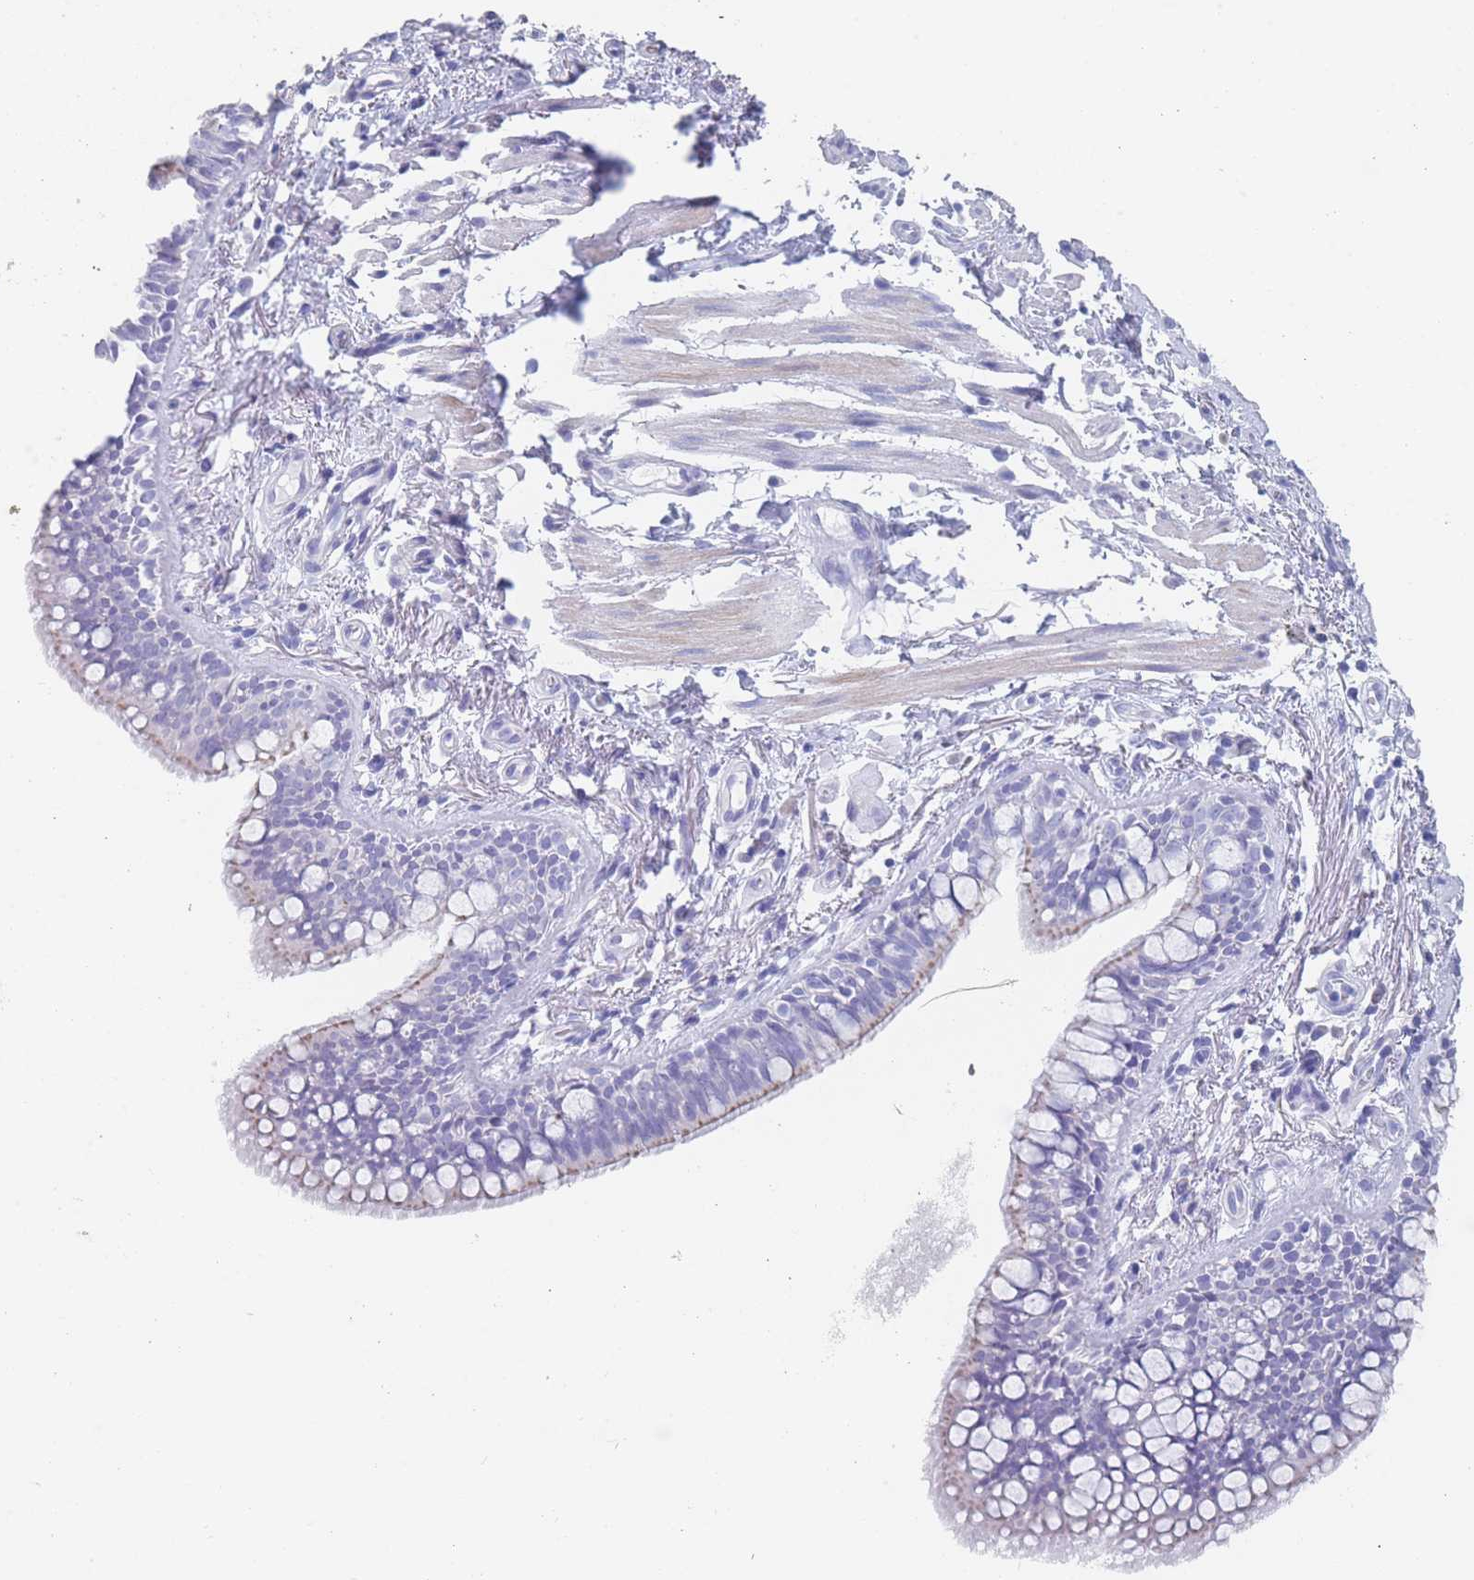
{"staining": {"intensity": "moderate", "quantity": "<25%", "location": "cytoplasmic/membranous"}, "tissue": "bronchus", "cell_type": "Respiratory epithelial cells", "image_type": "normal", "snomed": [{"axis": "morphology", "description": "Normal tissue, NOS"}, {"axis": "morphology", "description": "Neoplasm, uncertain whether benign or malignant"}, {"axis": "topography", "description": "Bronchus"}, {"axis": "topography", "description": "Lung"}], "caption": "Immunohistochemical staining of benign human bronchus exhibits low levels of moderate cytoplasmic/membranous expression in about <25% of respiratory epithelial cells.", "gene": "OR5D16", "patient": {"sex": "male", "age": 55}}